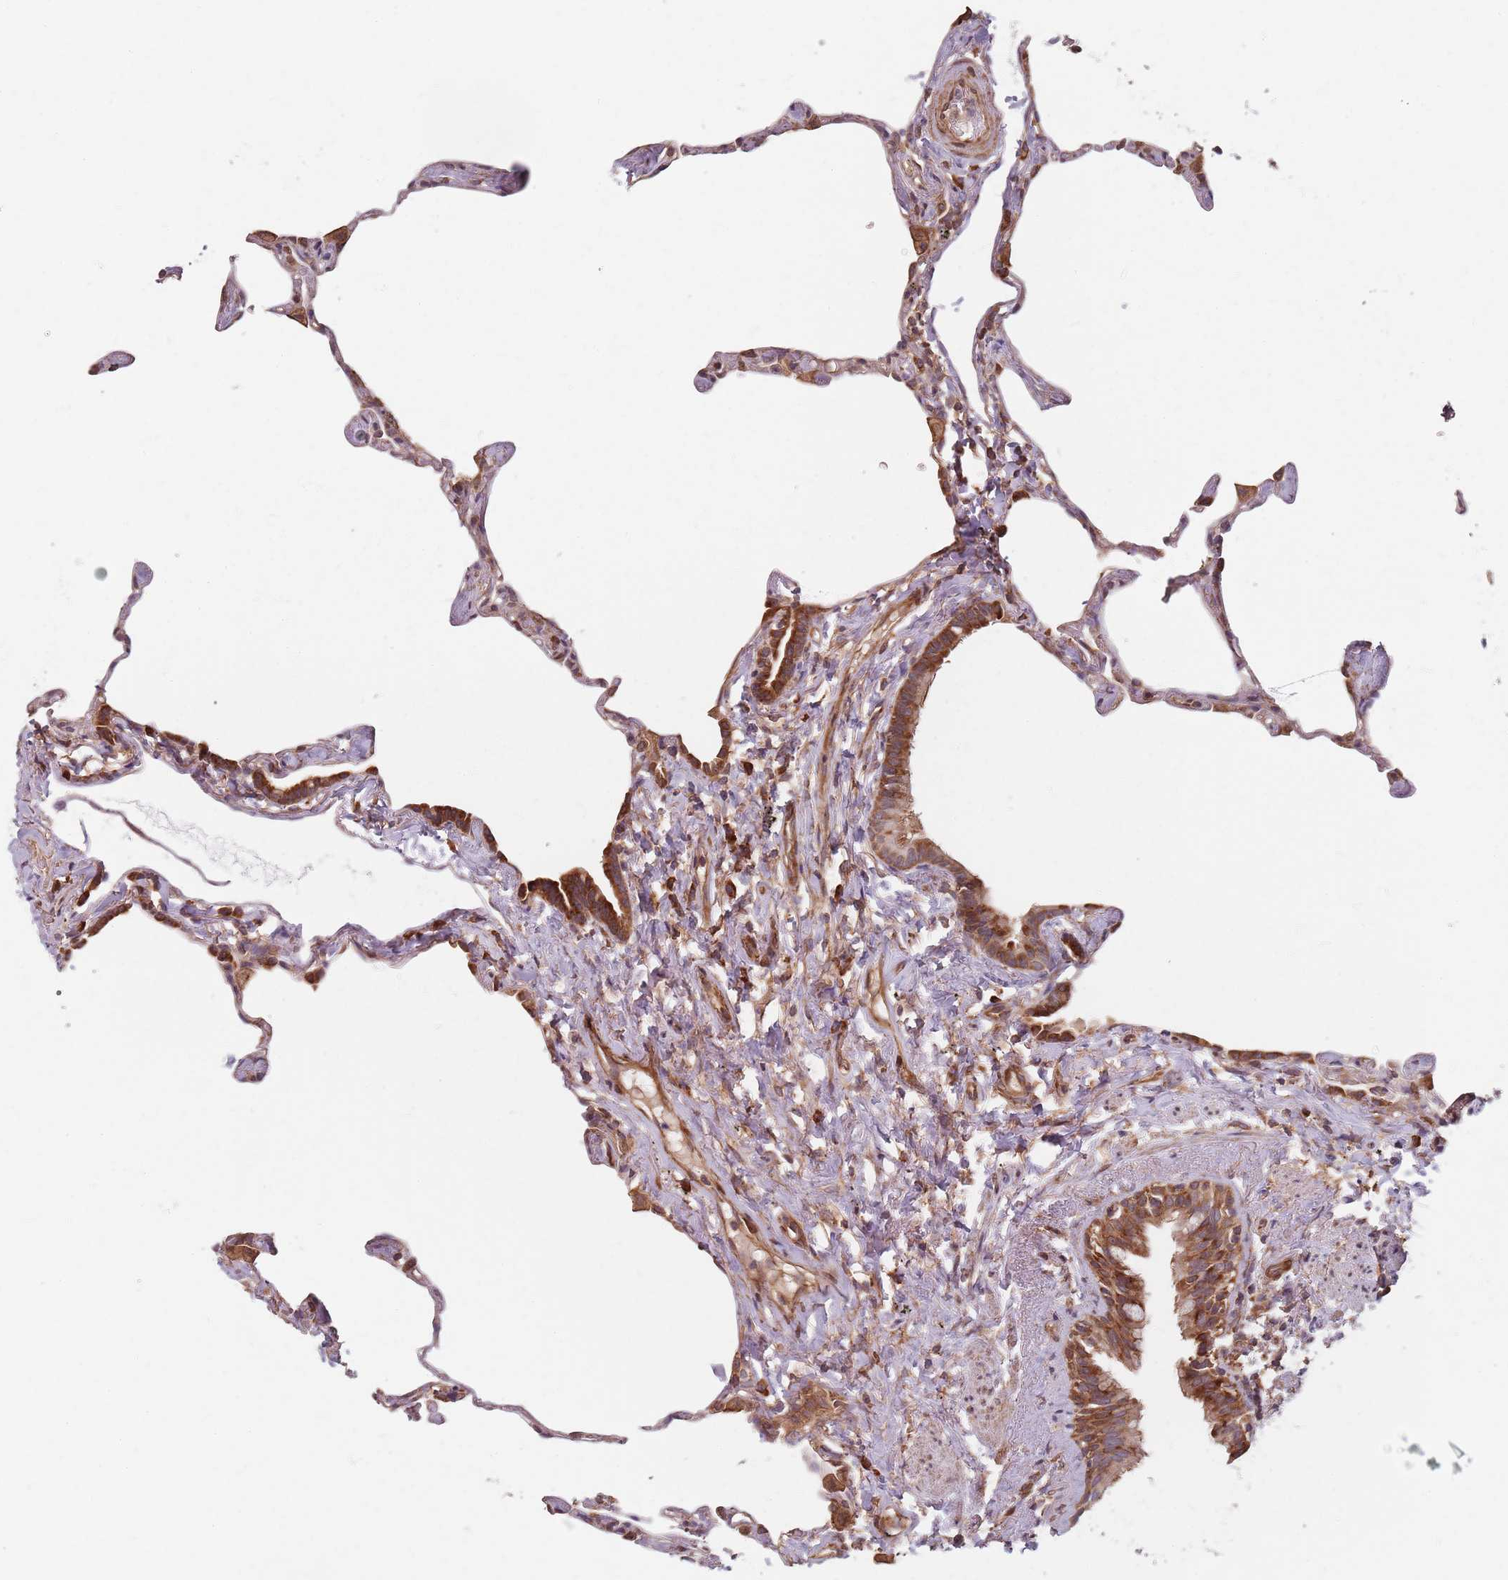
{"staining": {"intensity": "weak", "quantity": "25%-75%", "location": "cytoplasmic/membranous"}, "tissue": "lung", "cell_type": "Alveolar cells", "image_type": "normal", "snomed": [{"axis": "morphology", "description": "Normal tissue, NOS"}, {"axis": "topography", "description": "Lung"}], "caption": "This is a photomicrograph of immunohistochemistry (IHC) staining of benign lung, which shows weak staining in the cytoplasmic/membranous of alveolar cells.", "gene": "NOTCH3", "patient": {"sex": "male", "age": 65}}